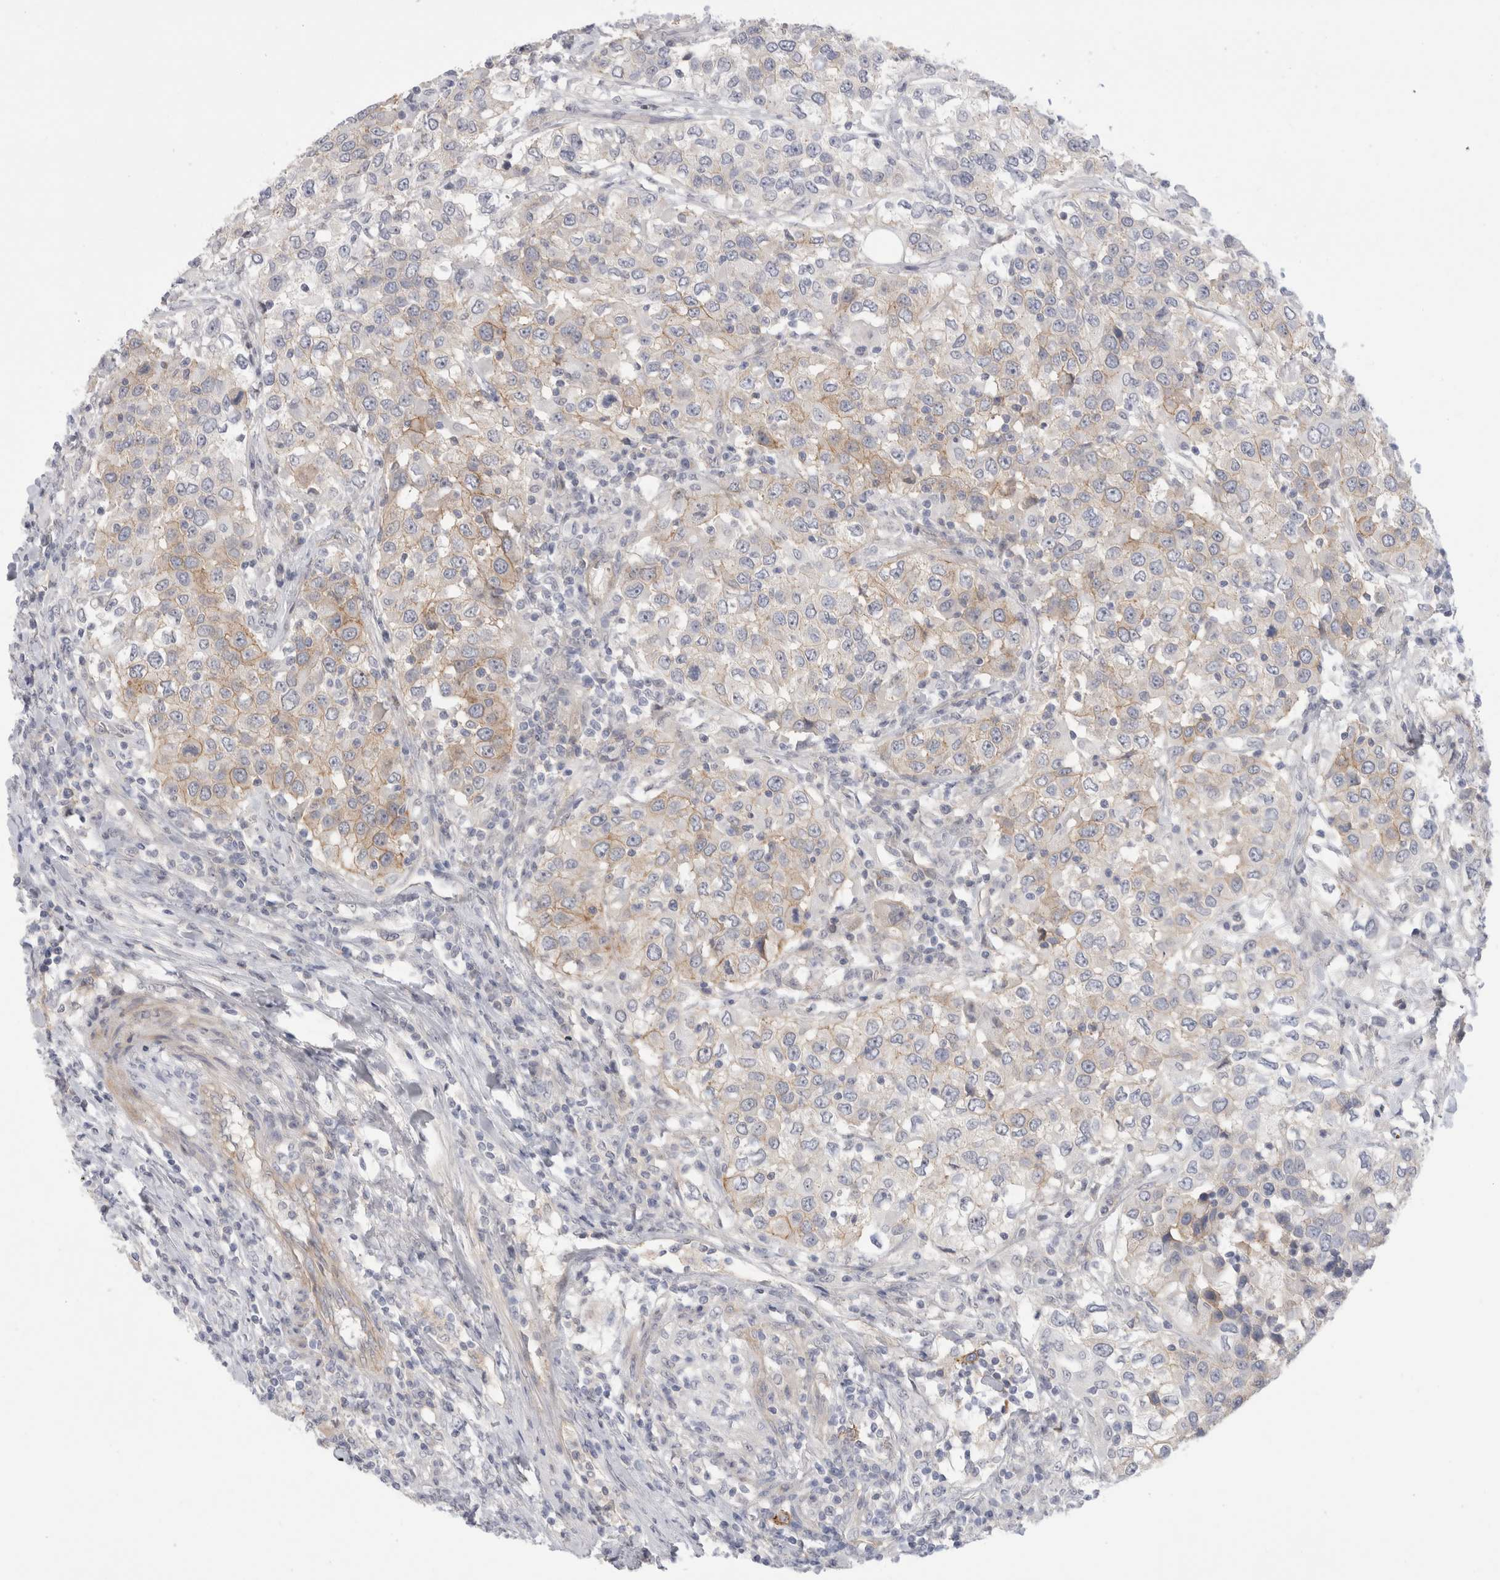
{"staining": {"intensity": "weak", "quantity": "25%-75%", "location": "cytoplasmic/membranous"}, "tissue": "urothelial cancer", "cell_type": "Tumor cells", "image_type": "cancer", "snomed": [{"axis": "morphology", "description": "Urothelial carcinoma, High grade"}, {"axis": "topography", "description": "Urinary bladder"}], "caption": "Immunohistochemical staining of high-grade urothelial carcinoma shows low levels of weak cytoplasmic/membranous protein expression in approximately 25%-75% of tumor cells. (DAB IHC with brightfield microscopy, high magnification).", "gene": "VANGL1", "patient": {"sex": "female", "age": 80}}